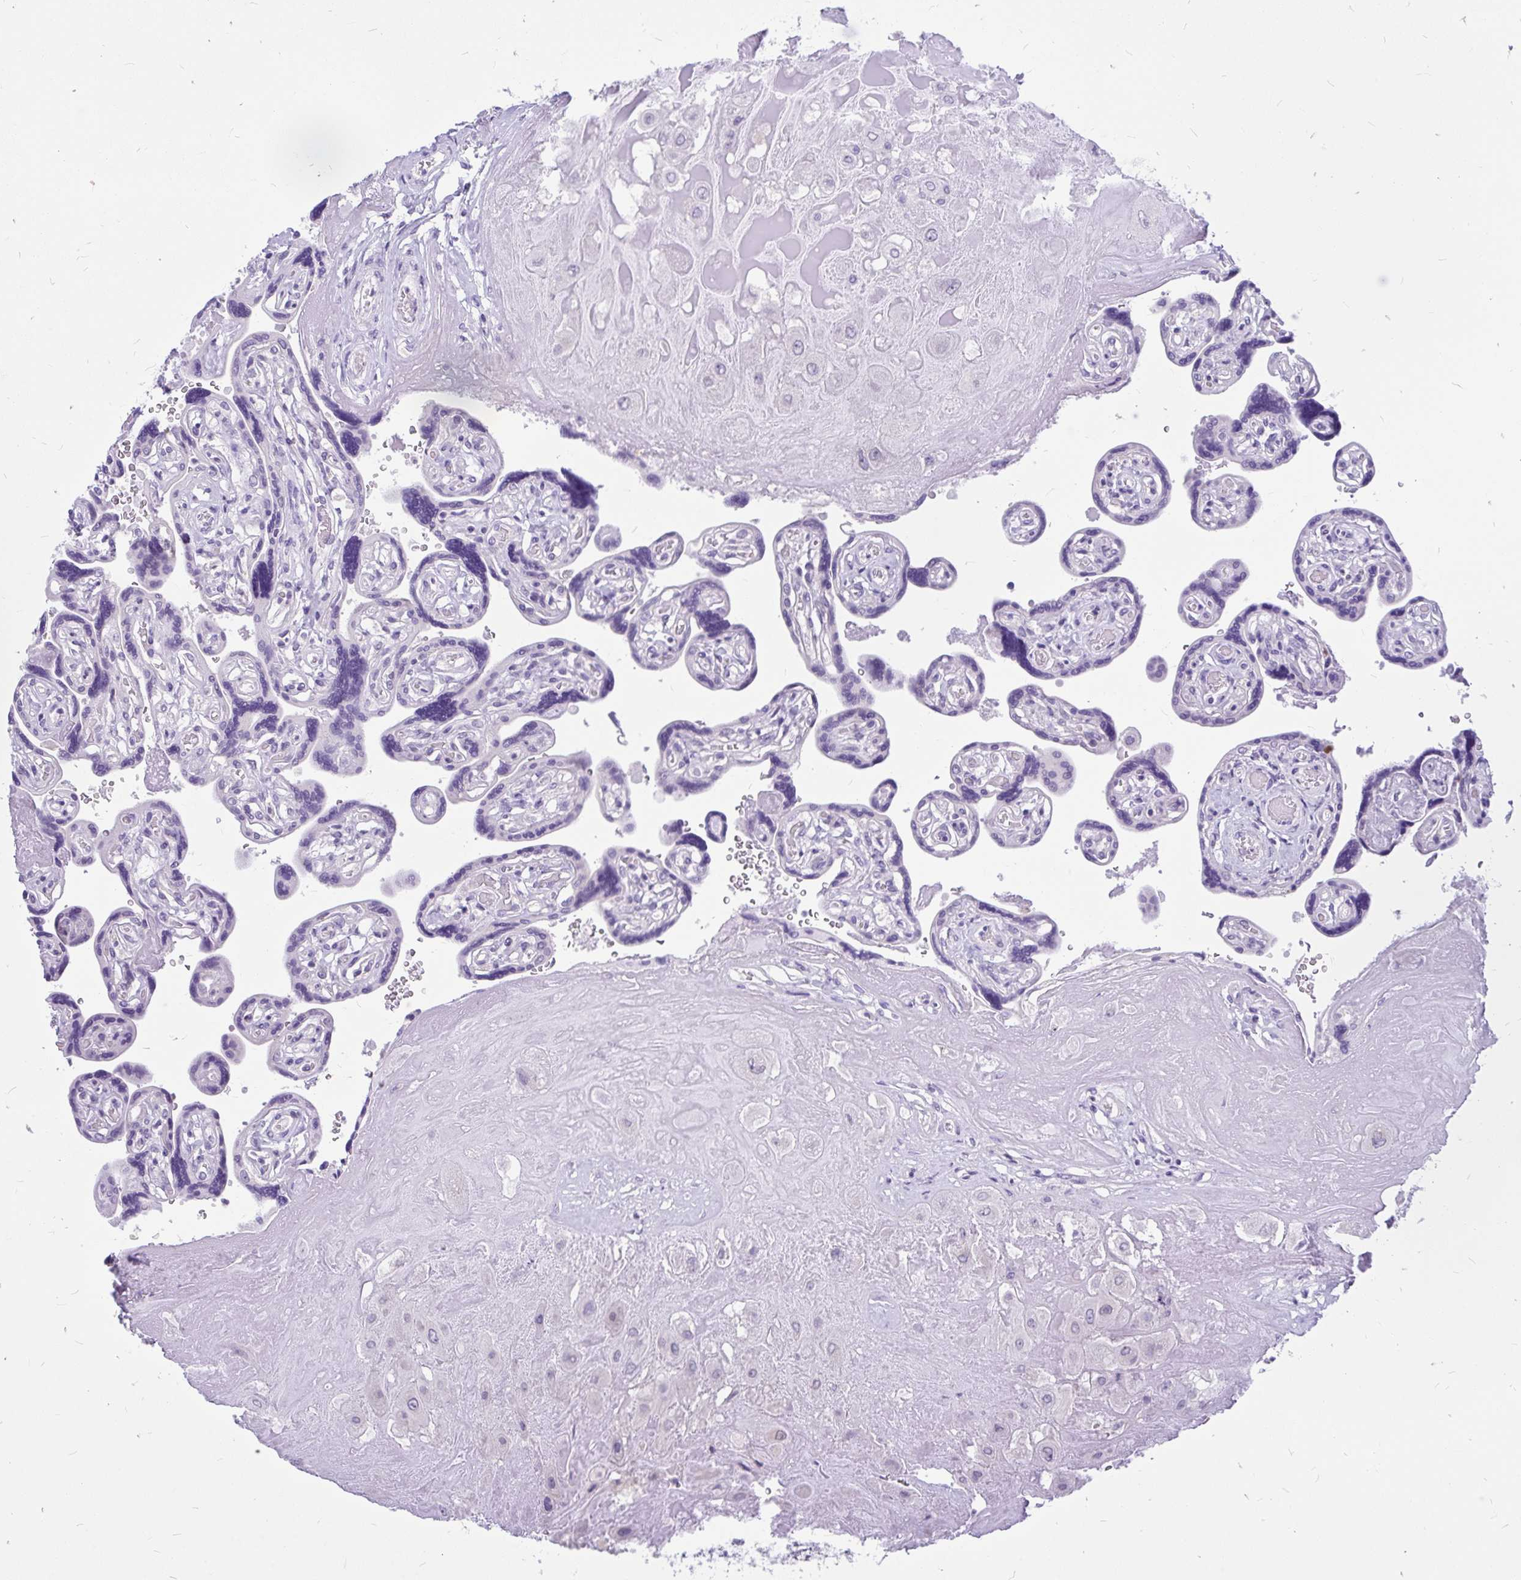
{"staining": {"intensity": "negative", "quantity": "none", "location": "none"}, "tissue": "placenta", "cell_type": "Decidual cells", "image_type": "normal", "snomed": [{"axis": "morphology", "description": "Normal tissue, NOS"}, {"axis": "topography", "description": "Placenta"}], "caption": "Placenta stained for a protein using immunohistochemistry (IHC) displays no positivity decidual cells.", "gene": "MAP1LC3A", "patient": {"sex": "female", "age": 32}}